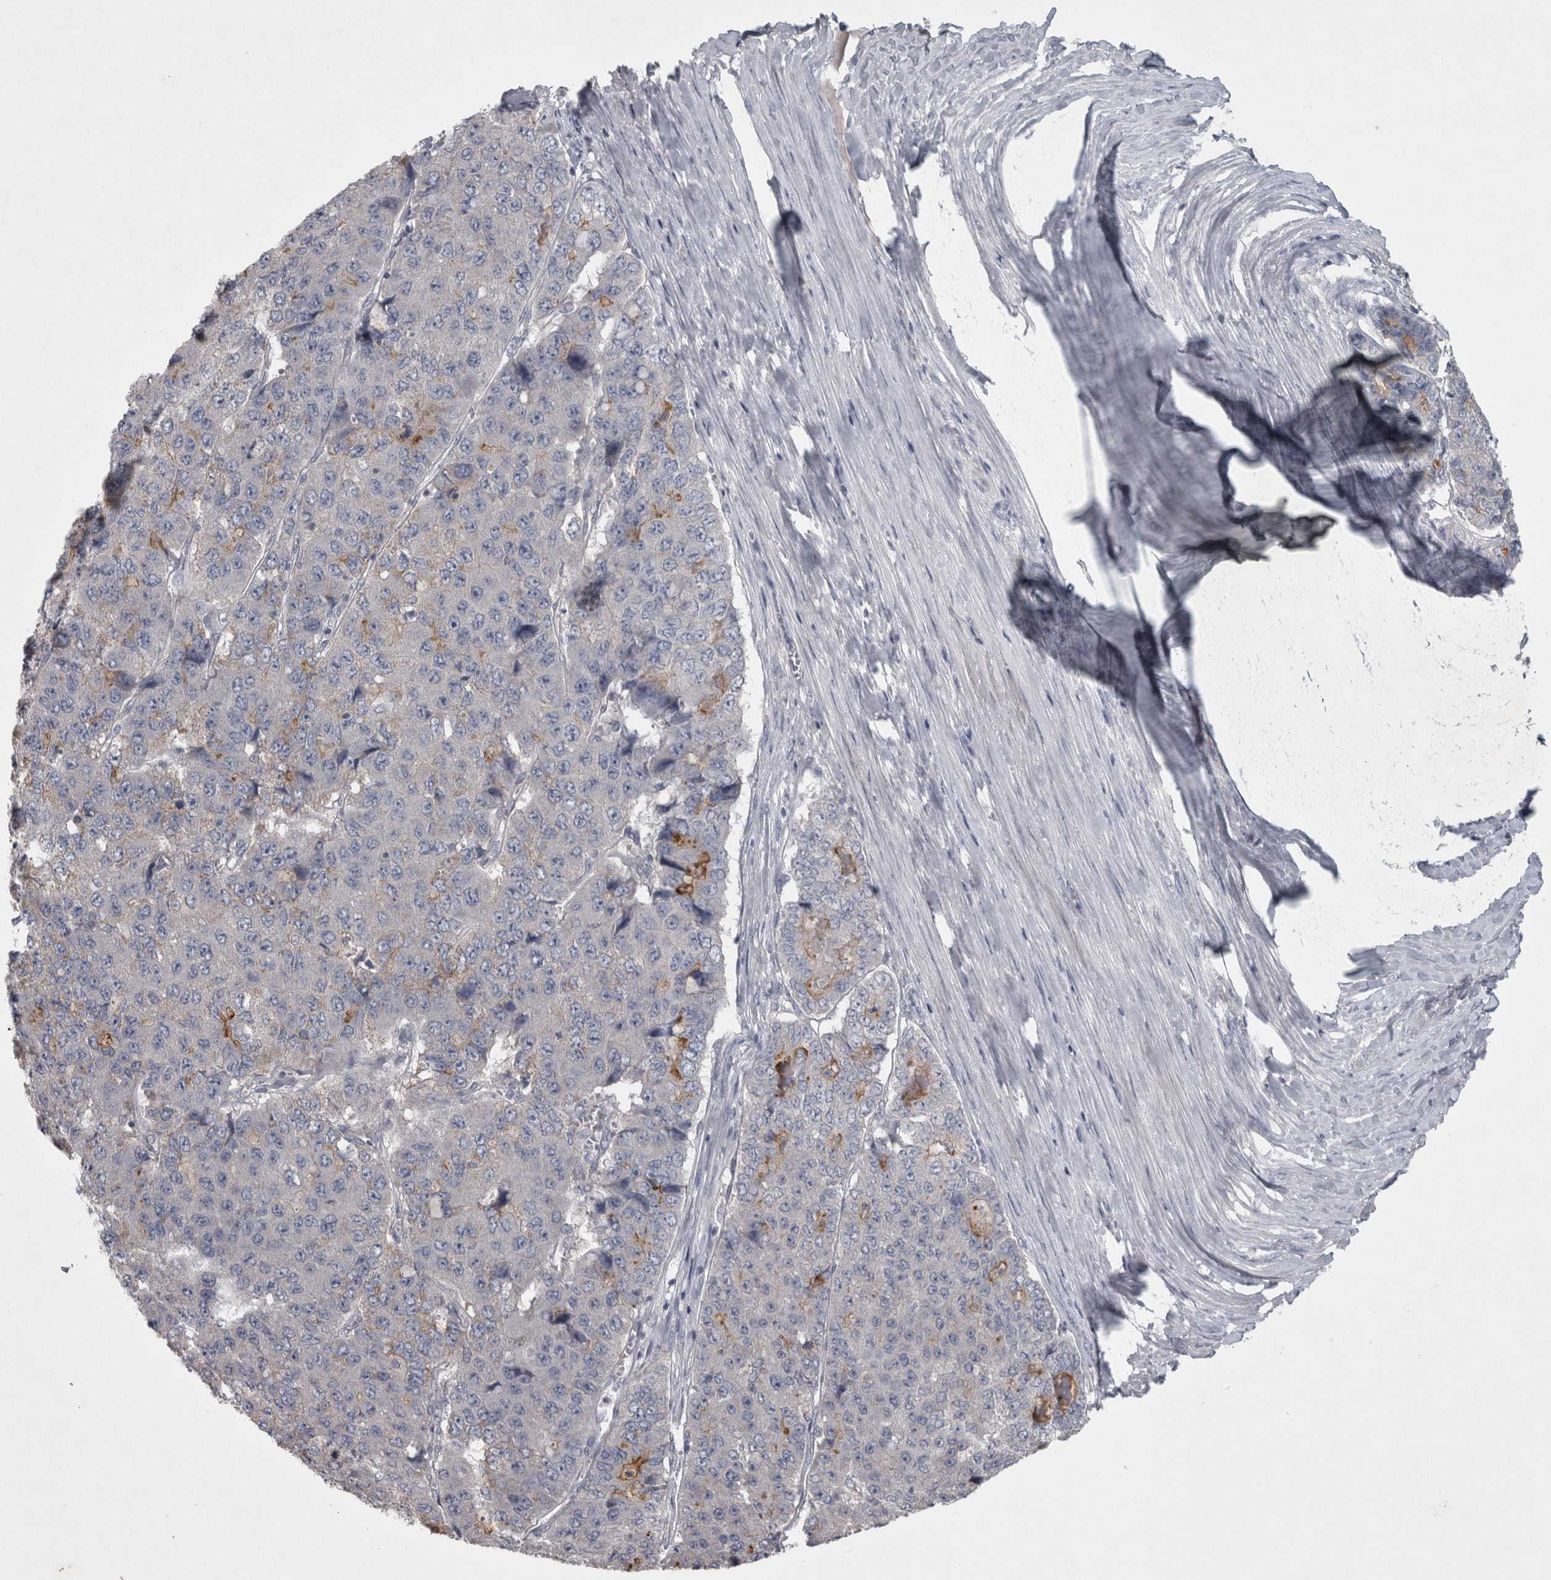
{"staining": {"intensity": "moderate", "quantity": "<25%", "location": "cytoplasmic/membranous"}, "tissue": "pancreatic cancer", "cell_type": "Tumor cells", "image_type": "cancer", "snomed": [{"axis": "morphology", "description": "Adenocarcinoma, NOS"}, {"axis": "topography", "description": "Pancreas"}], "caption": "Adenocarcinoma (pancreatic) stained with DAB (3,3'-diaminobenzidine) immunohistochemistry (IHC) displays low levels of moderate cytoplasmic/membranous positivity in approximately <25% of tumor cells.", "gene": "ENPP7", "patient": {"sex": "male", "age": 50}}